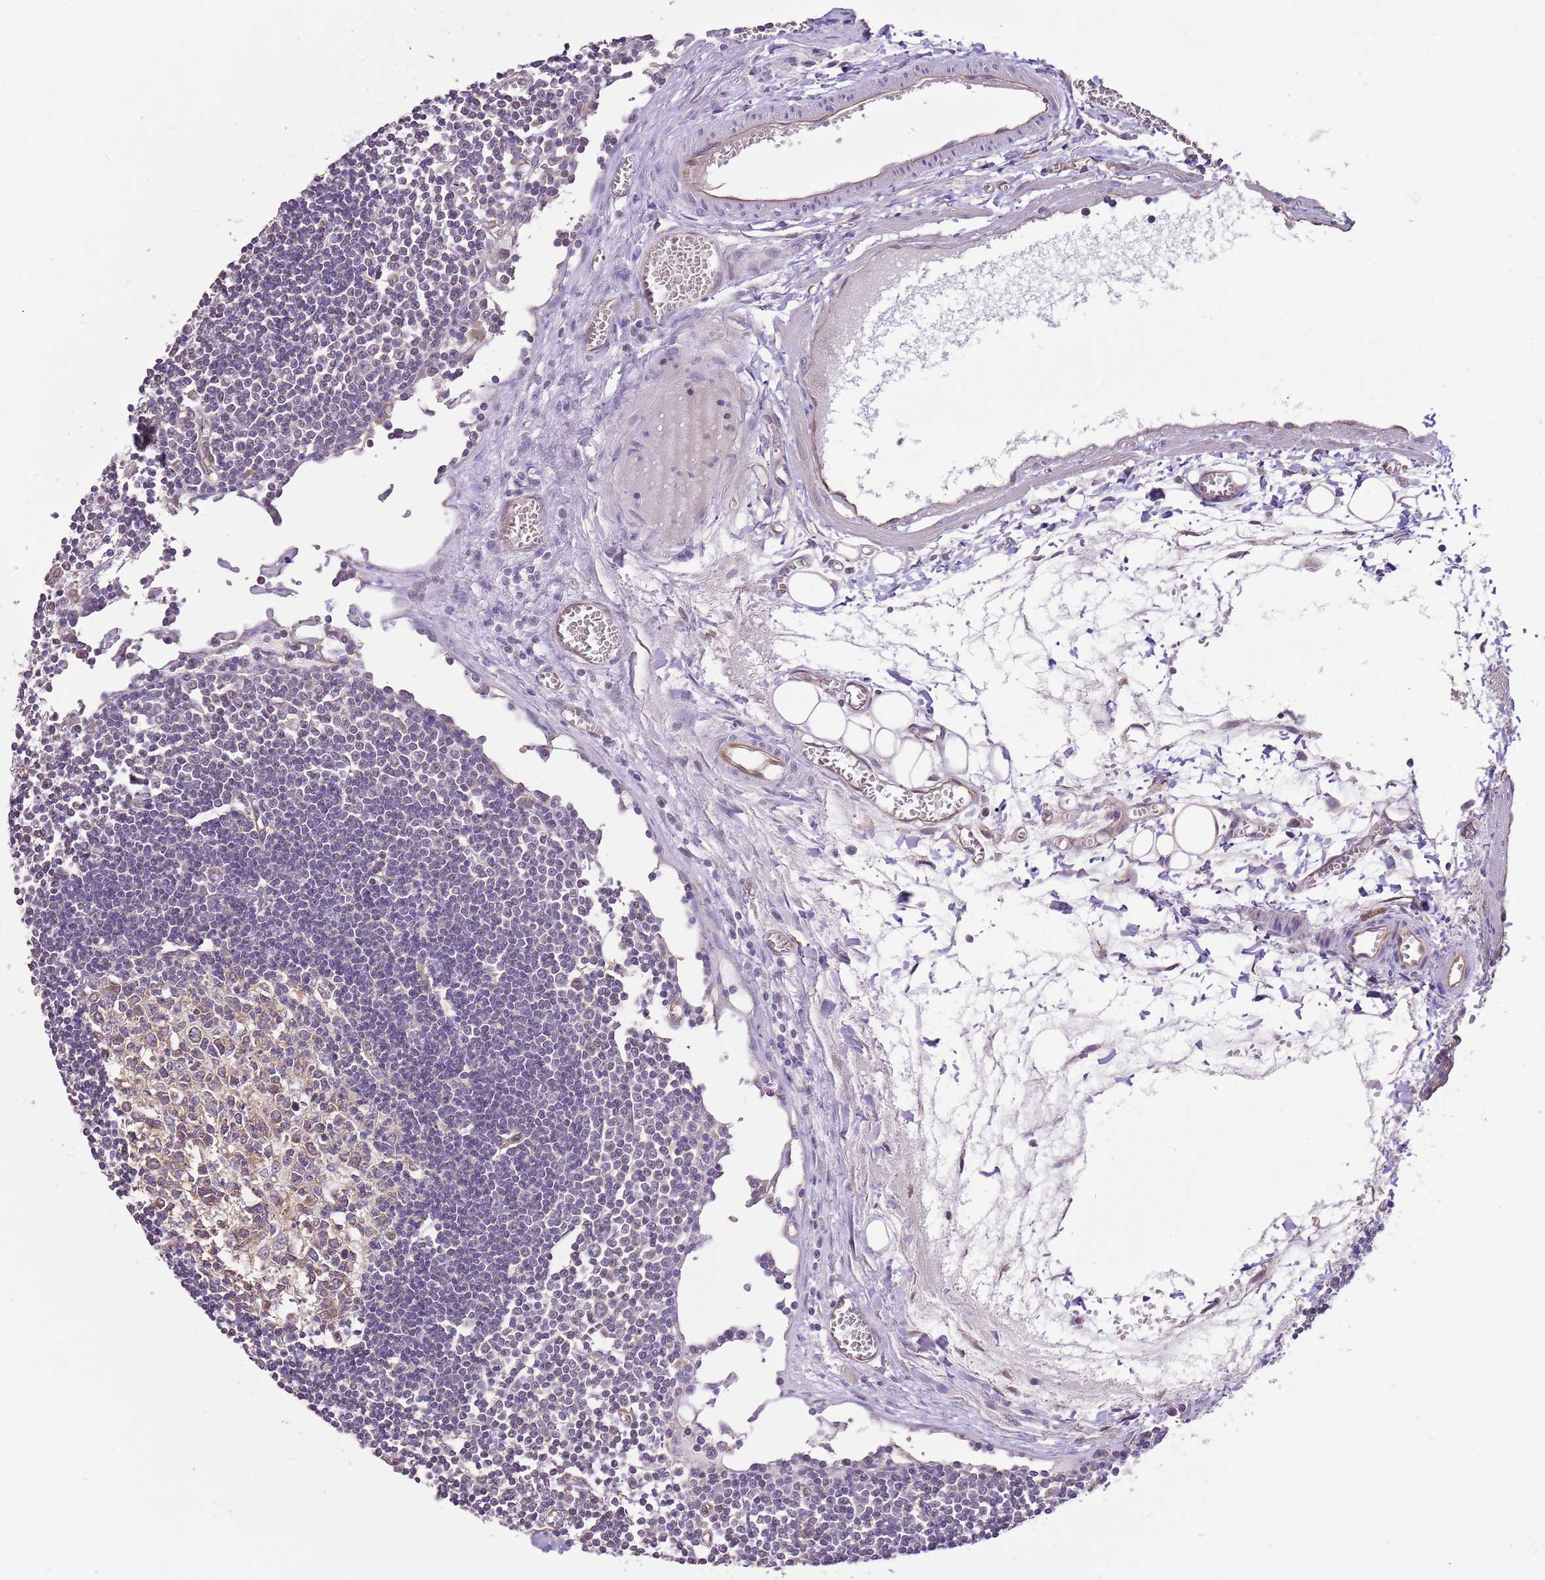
{"staining": {"intensity": "weak", "quantity": ">75%", "location": "cytoplasmic/membranous"}, "tissue": "lymph node", "cell_type": "Germinal center cells", "image_type": "normal", "snomed": [{"axis": "morphology", "description": "Normal tissue, NOS"}, {"axis": "topography", "description": "Lymph node"}], "caption": "This image displays immunohistochemistry (IHC) staining of benign human lymph node, with low weak cytoplasmic/membranous staining in approximately >75% of germinal center cells.", "gene": "DOCK9", "patient": {"sex": "female", "age": 11}}